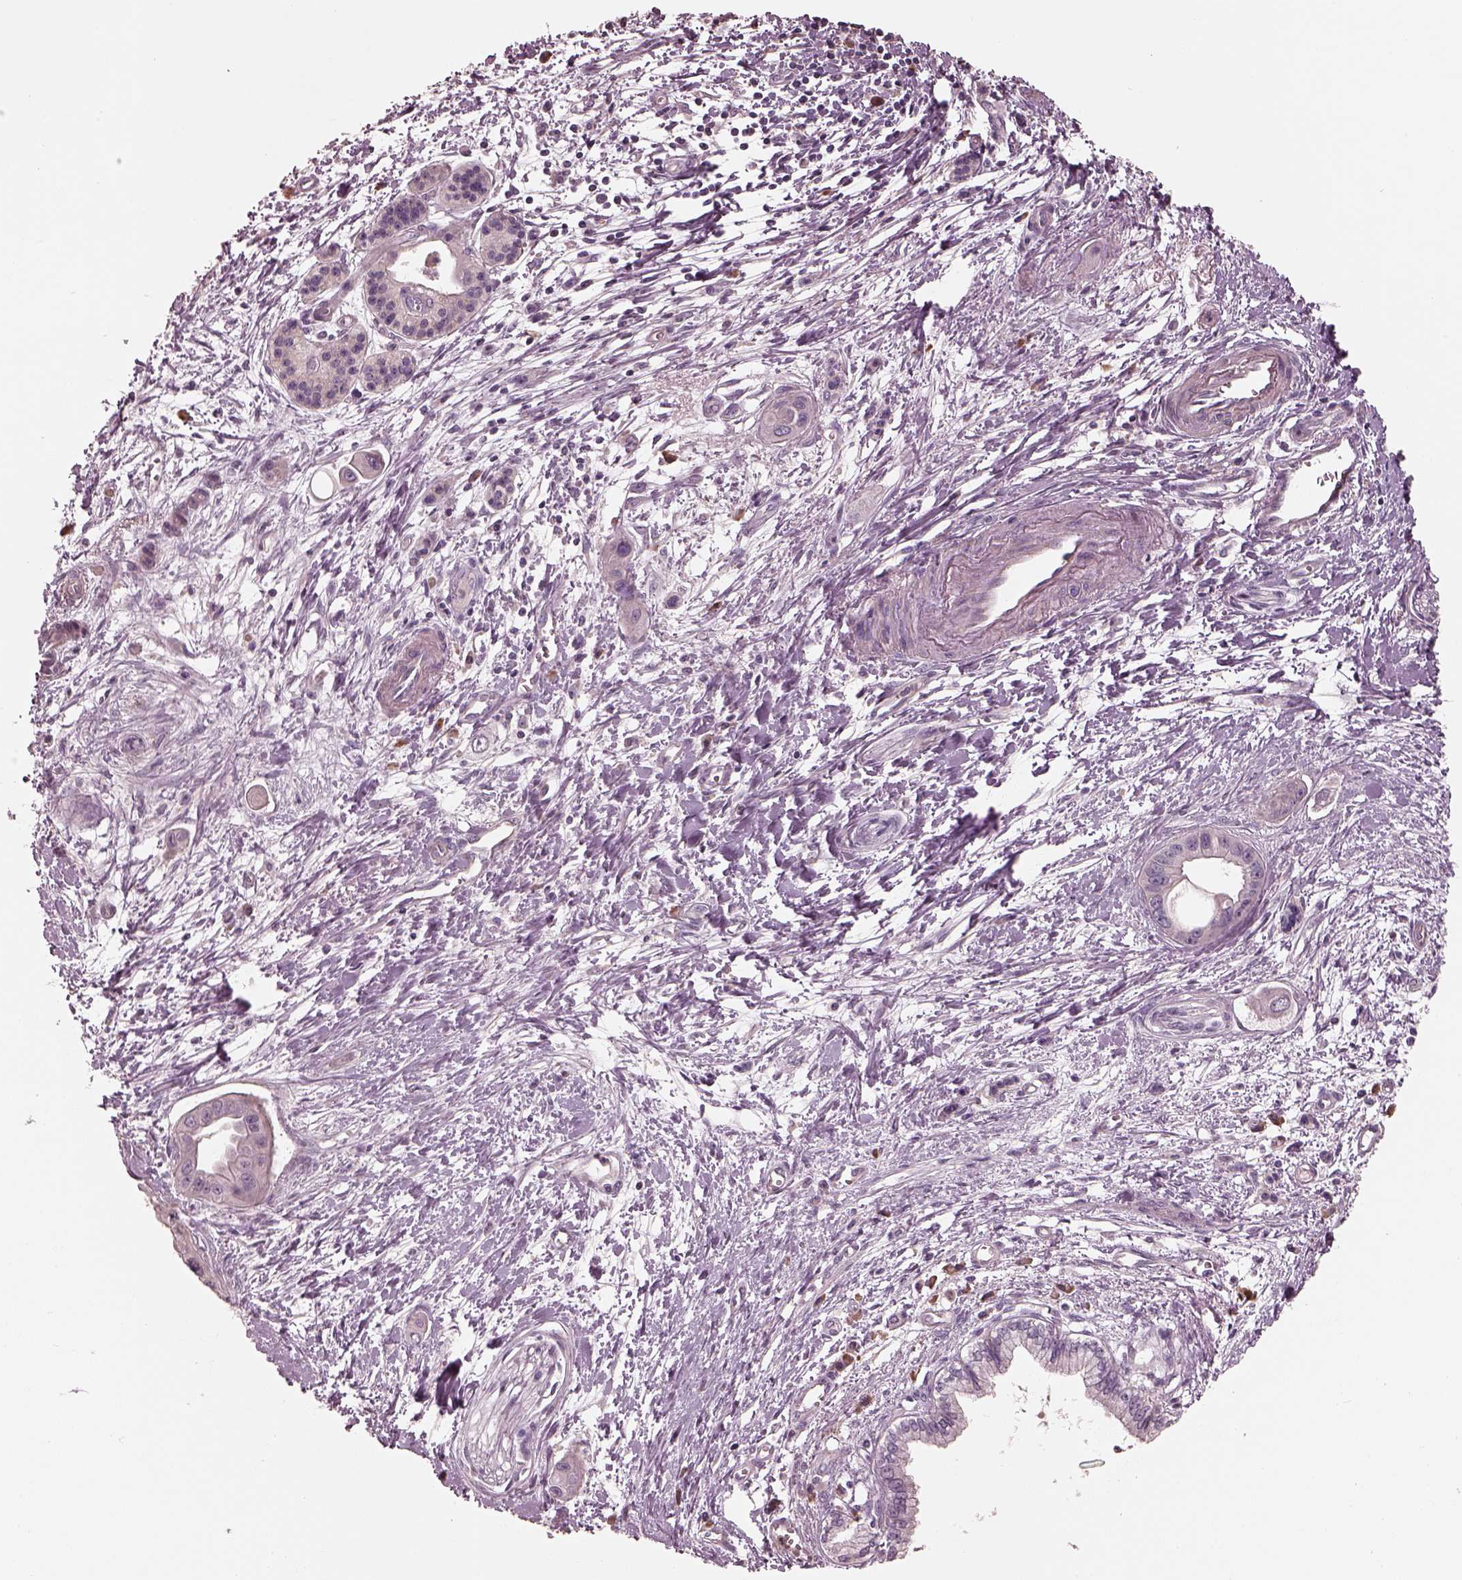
{"staining": {"intensity": "negative", "quantity": "none", "location": "none"}, "tissue": "pancreatic cancer", "cell_type": "Tumor cells", "image_type": "cancer", "snomed": [{"axis": "morphology", "description": "Adenocarcinoma, NOS"}, {"axis": "topography", "description": "Pancreas"}], "caption": "Photomicrograph shows no protein positivity in tumor cells of pancreatic cancer (adenocarcinoma) tissue.", "gene": "OPTC", "patient": {"sex": "male", "age": 60}}